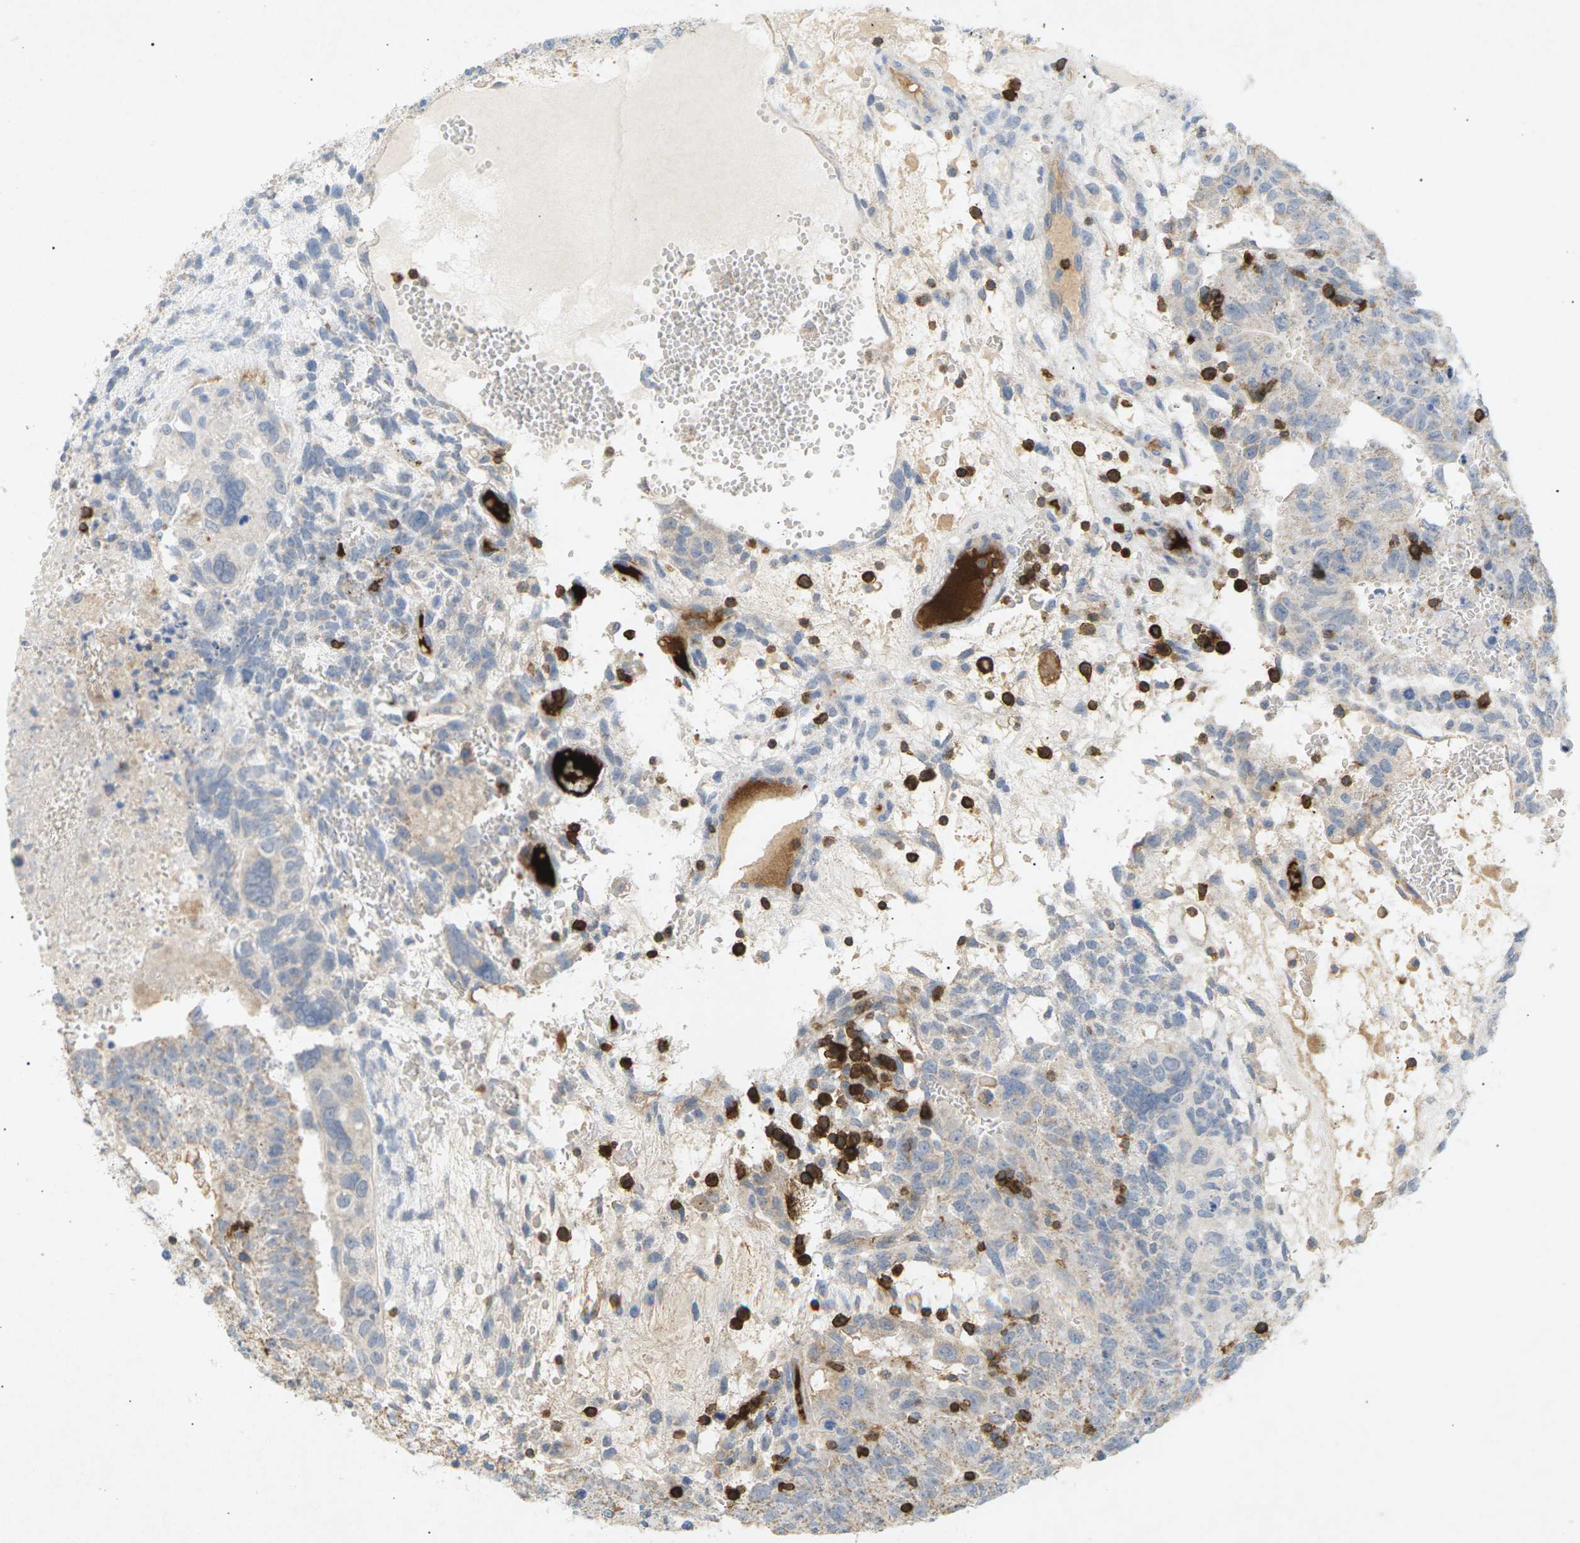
{"staining": {"intensity": "negative", "quantity": "none", "location": "none"}, "tissue": "testis cancer", "cell_type": "Tumor cells", "image_type": "cancer", "snomed": [{"axis": "morphology", "description": "Seminoma, NOS"}, {"axis": "morphology", "description": "Carcinoma, Embryonal, NOS"}, {"axis": "topography", "description": "Testis"}], "caption": "Protein analysis of testis seminoma shows no significant positivity in tumor cells.", "gene": "LIME1", "patient": {"sex": "male", "age": 52}}